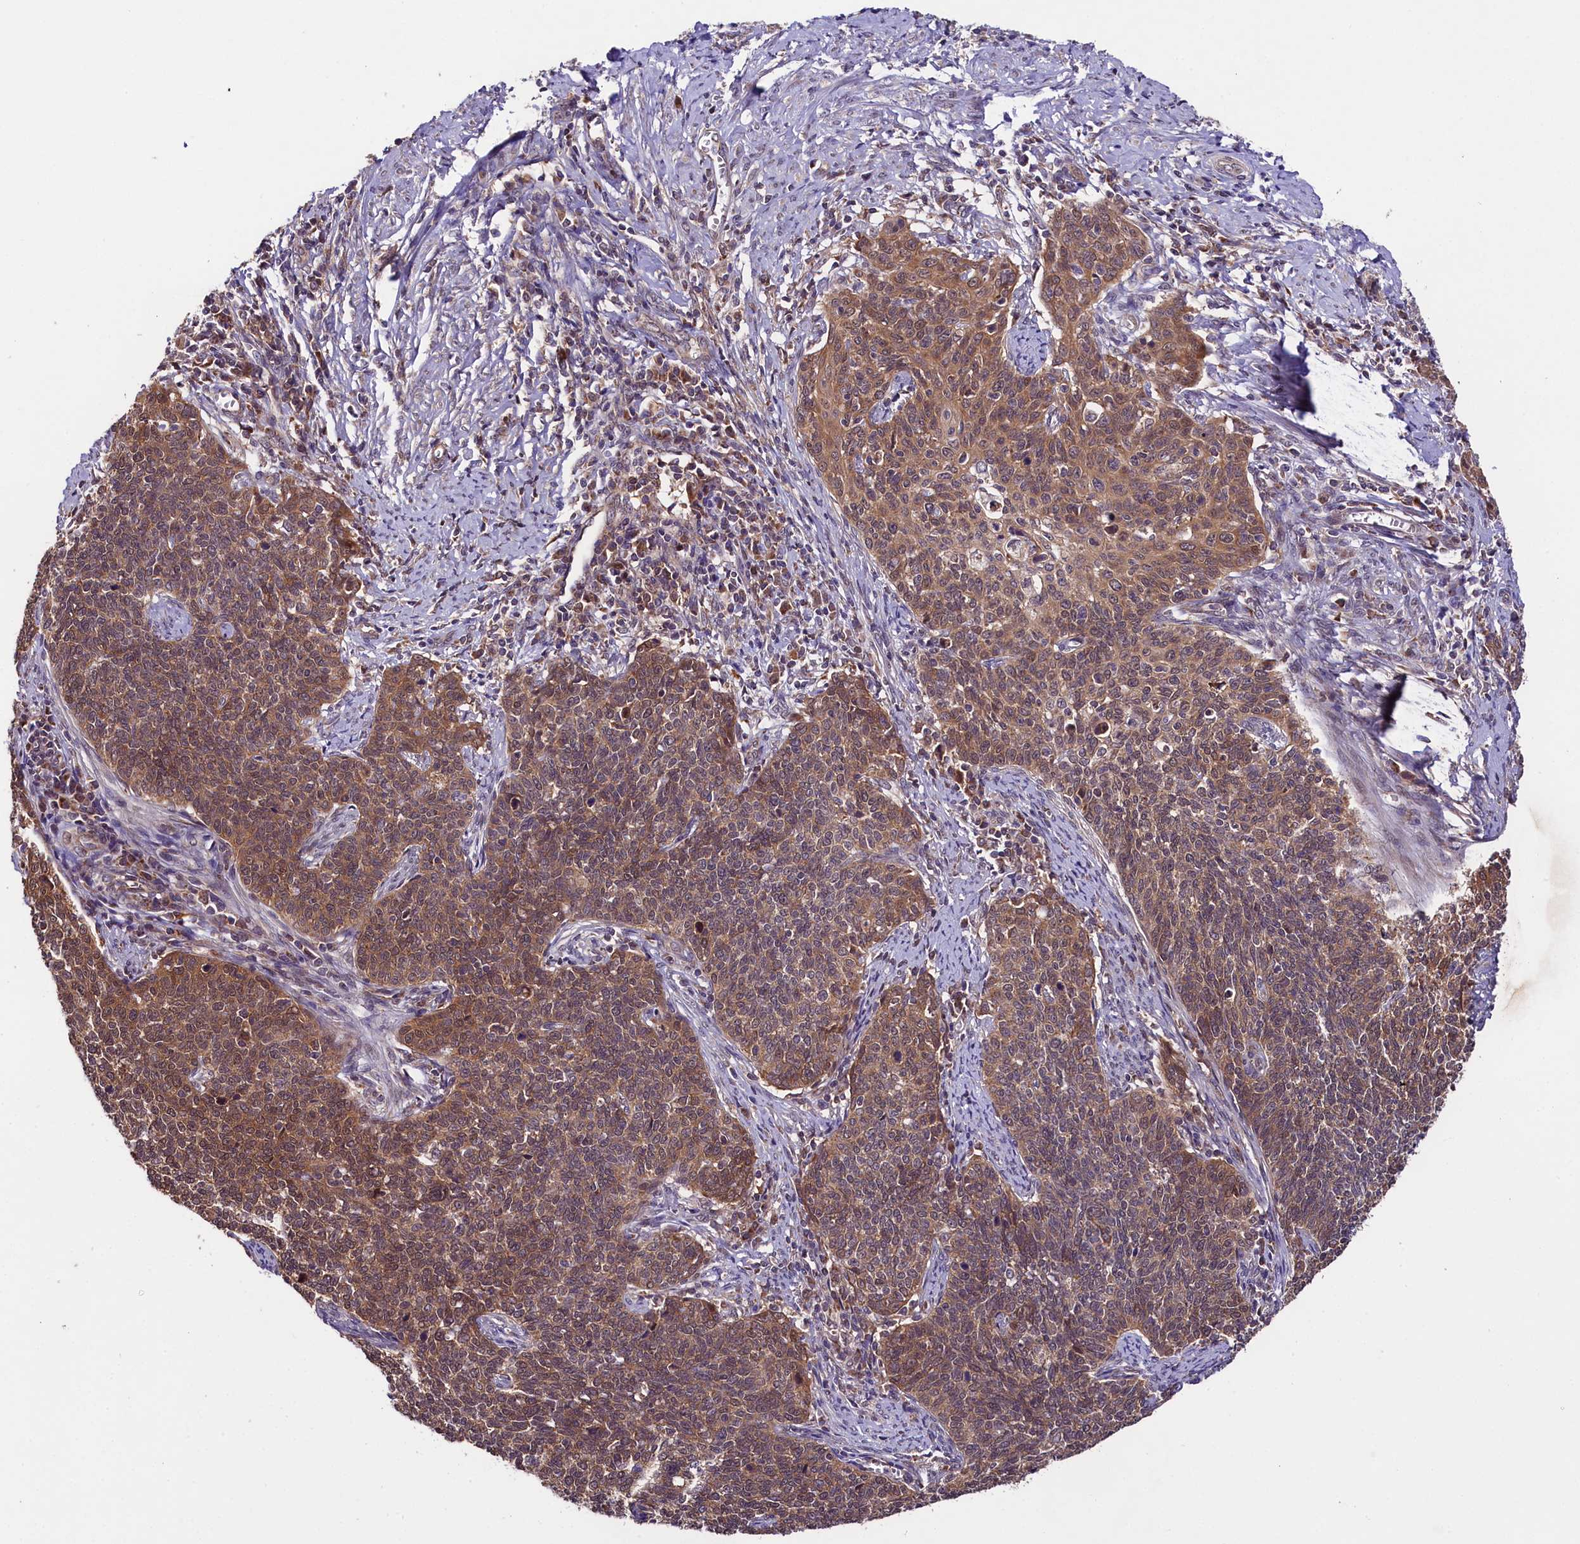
{"staining": {"intensity": "strong", "quantity": "25%-75%", "location": "cytoplasmic/membranous,nuclear"}, "tissue": "cervical cancer", "cell_type": "Tumor cells", "image_type": "cancer", "snomed": [{"axis": "morphology", "description": "Squamous cell carcinoma, NOS"}, {"axis": "topography", "description": "Cervix"}], "caption": "DAB immunohistochemical staining of cervical squamous cell carcinoma demonstrates strong cytoplasmic/membranous and nuclear protein expression in approximately 25%-75% of tumor cells. The staining was performed using DAB to visualize the protein expression in brown, while the nuclei were stained in blue with hematoxylin (Magnification: 20x).", "gene": "DOHH", "patient": {"sex": "female", "age": 39}}